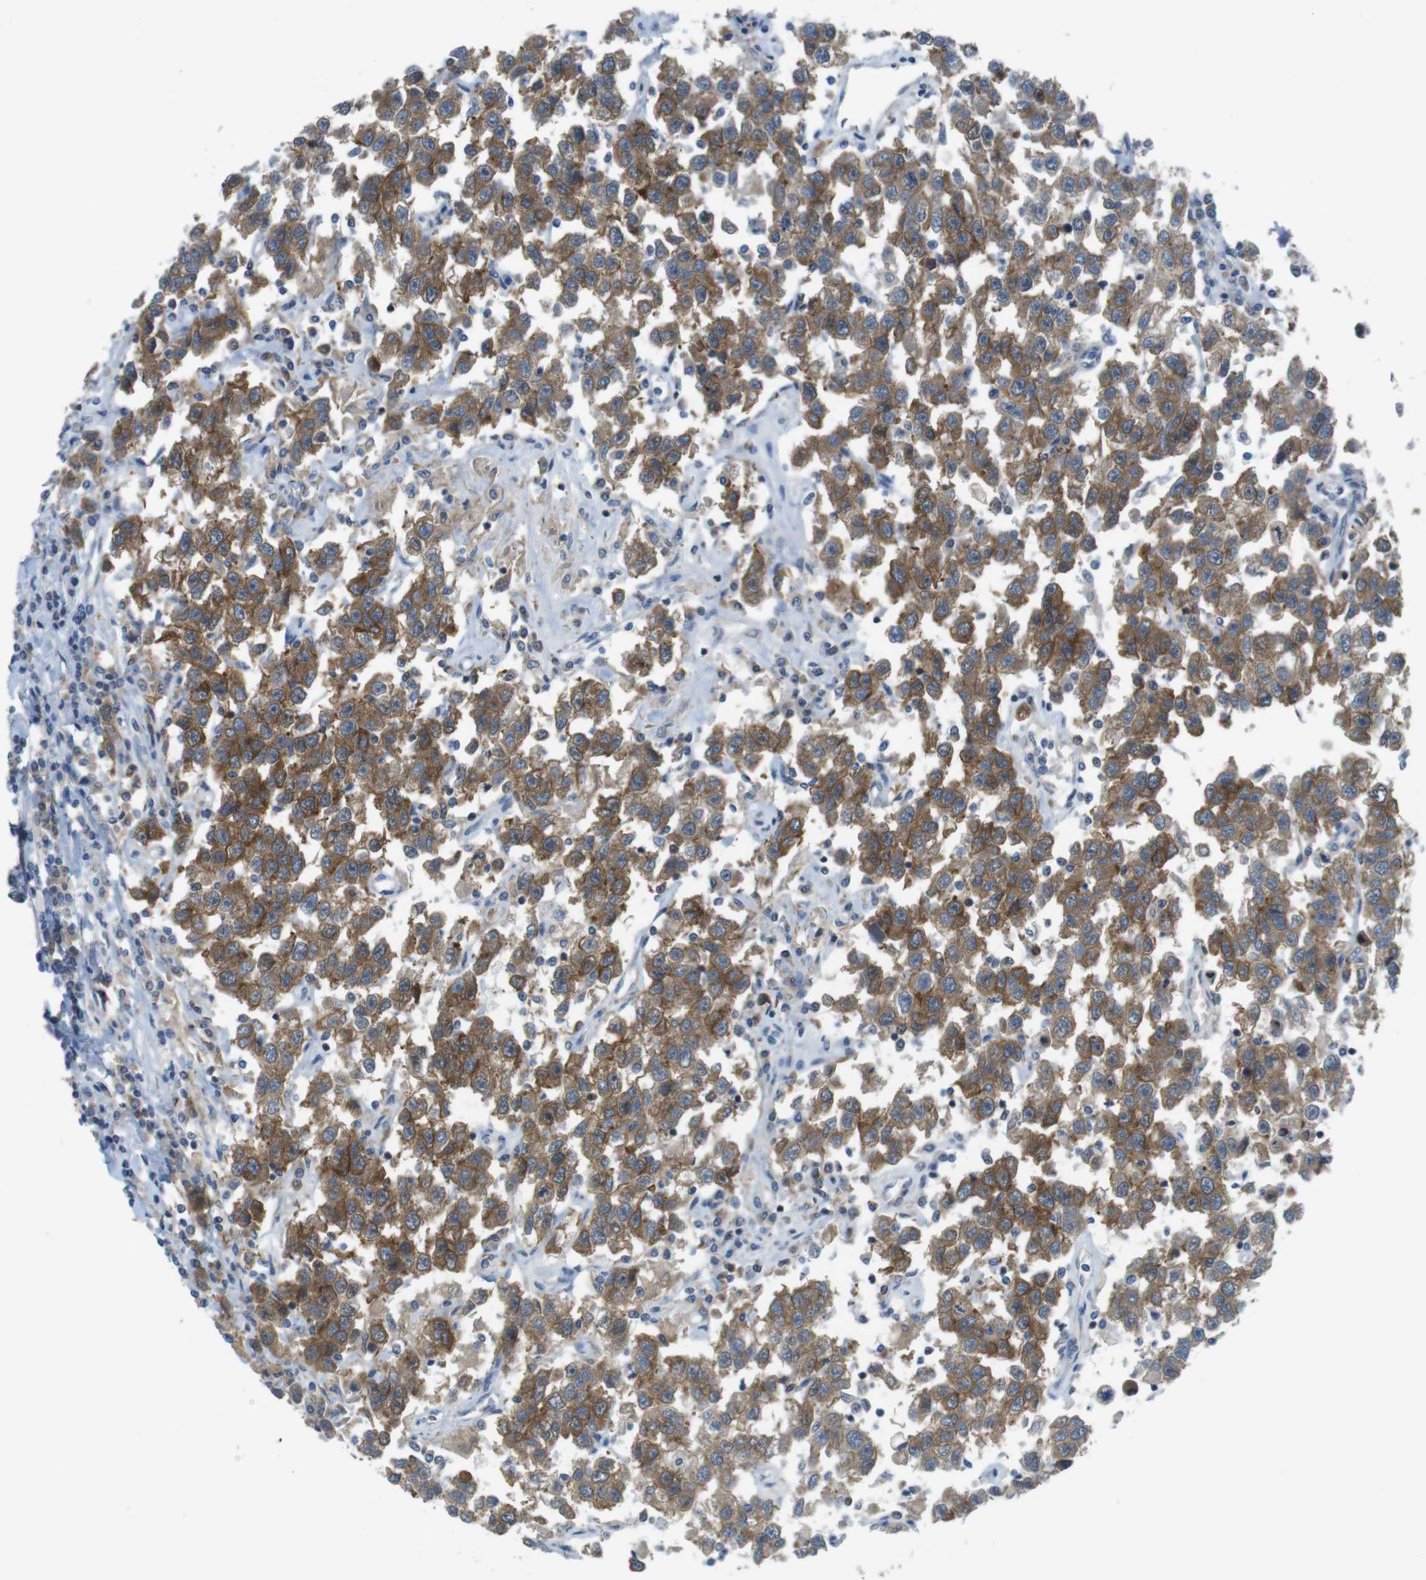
{"staining": {"intensity": "moderate", "quantity": ">75%", "location": "cytoplasmic/membranous"}, "tissue": "testis cancer", "cell_type": "Tumor cells", "image_type": "cancer", "snomed": [{"axis": "morphology", "description": "Seminoma, NOS"}, {"axis": "topography", "description": "Testis"}], "caption": "There is medium levels of moderate cytoplasmic/membranous expression in tumor cells of testis cancer, as demonstrated by immunohistochemical staining (brown color).", "gene": "MTHFD1", "patient": {"sex": "male", "age": 41}}